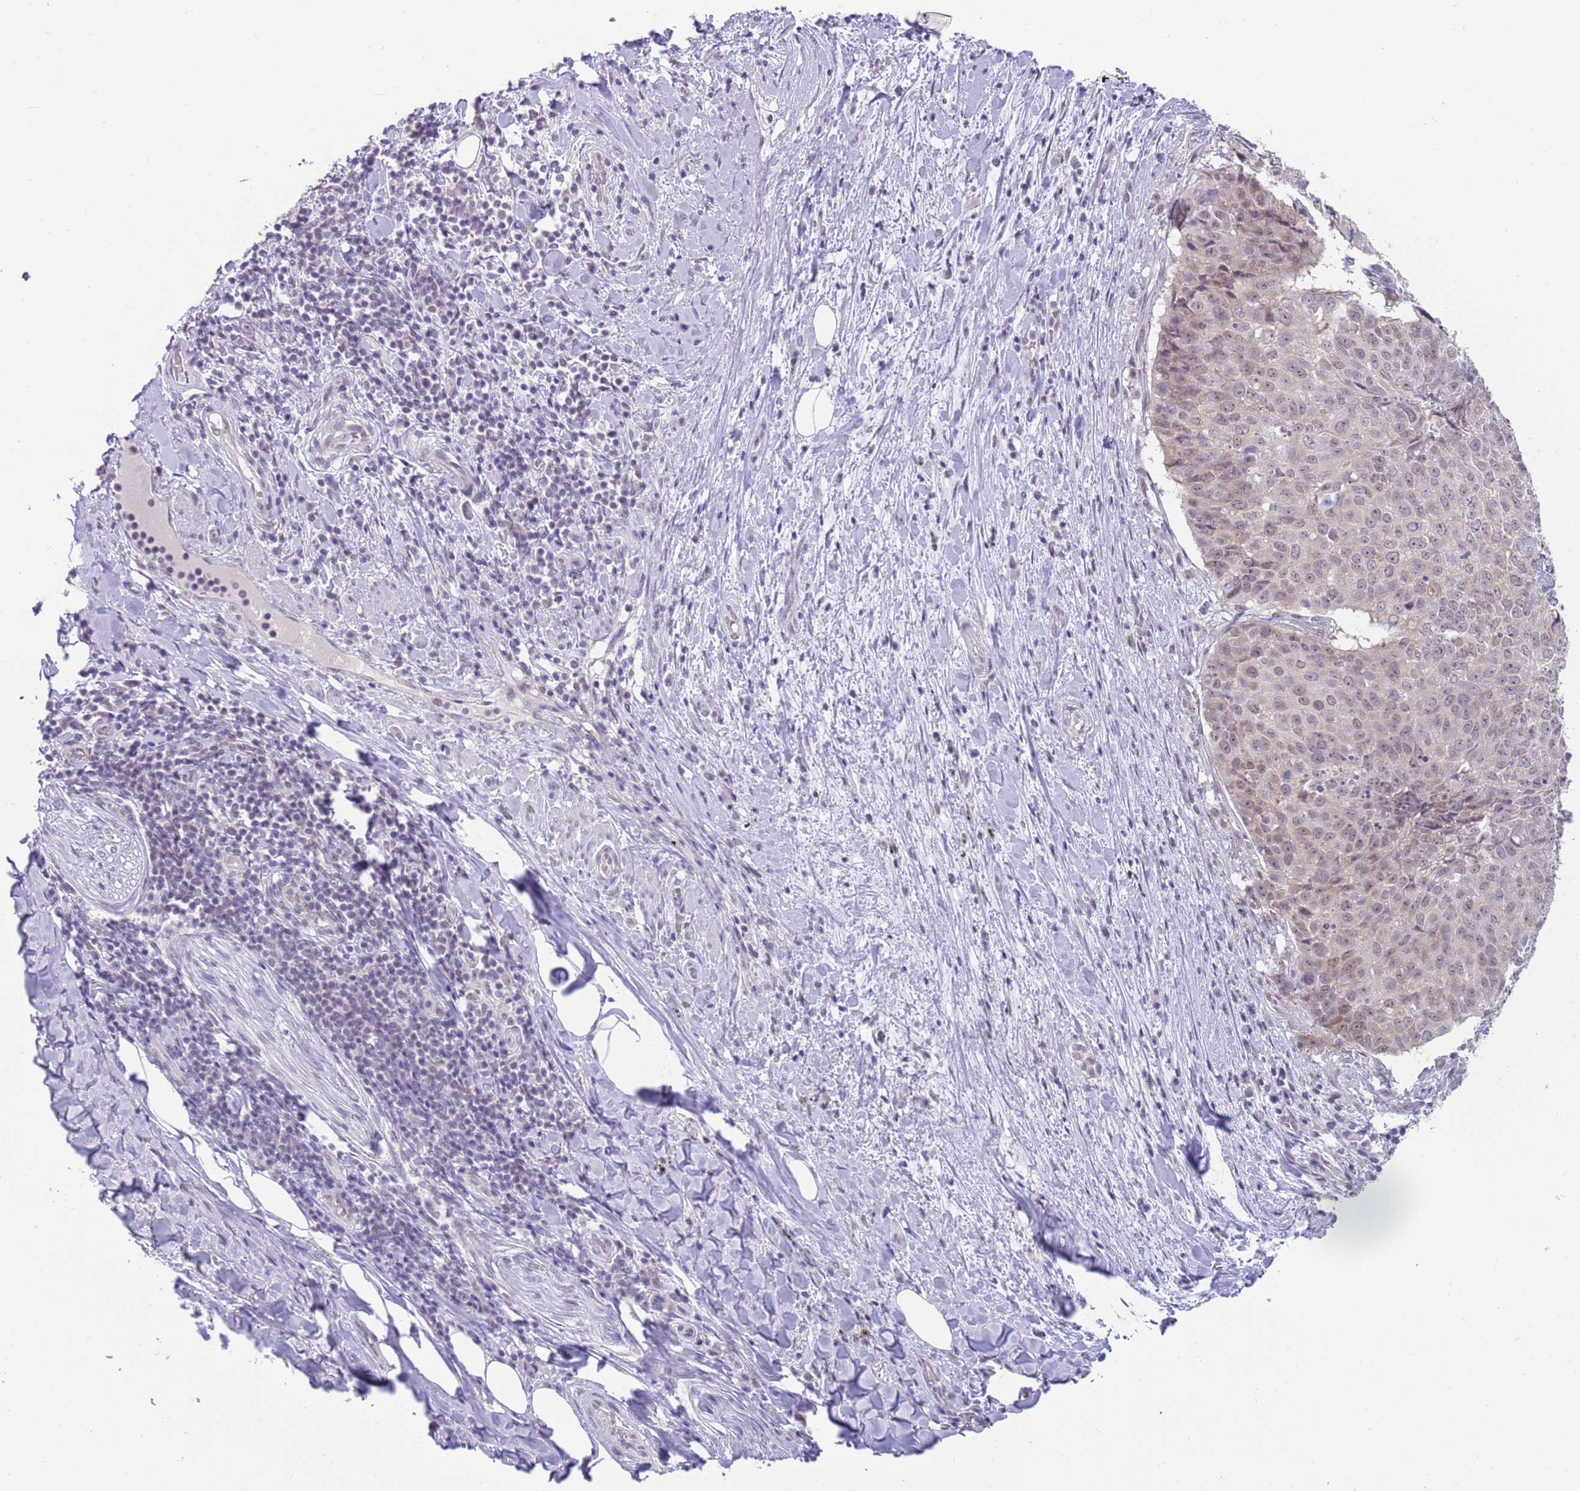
{"staining": {"intensity": "negative", "quantity": "none", "location": "none"}, "tissue": "adipose tissue", "cell_type": "Adipocytes", "image_type": "normal", "snomed": [{"axis": "morphology", "description": "Normal tissue, NOS"}, {"axis": "morphology", "description": "Squamous cell carcinoma, NOS"}, {"axis": "topography", "description": "Bronchus"}, {"axis": "topography", "description": "Lung"}], "caption": "IHC histopathology image of unremarkable adipose tissue stained for a protein (brown), which exhibits no positivity in adipocytes. (Brightfield microscopy of DAB (3,3'-diaminobenzidine) IHC at high magnification).", "gene": "SEPHS2", "patient": {"sex": "male", "age": 64}}